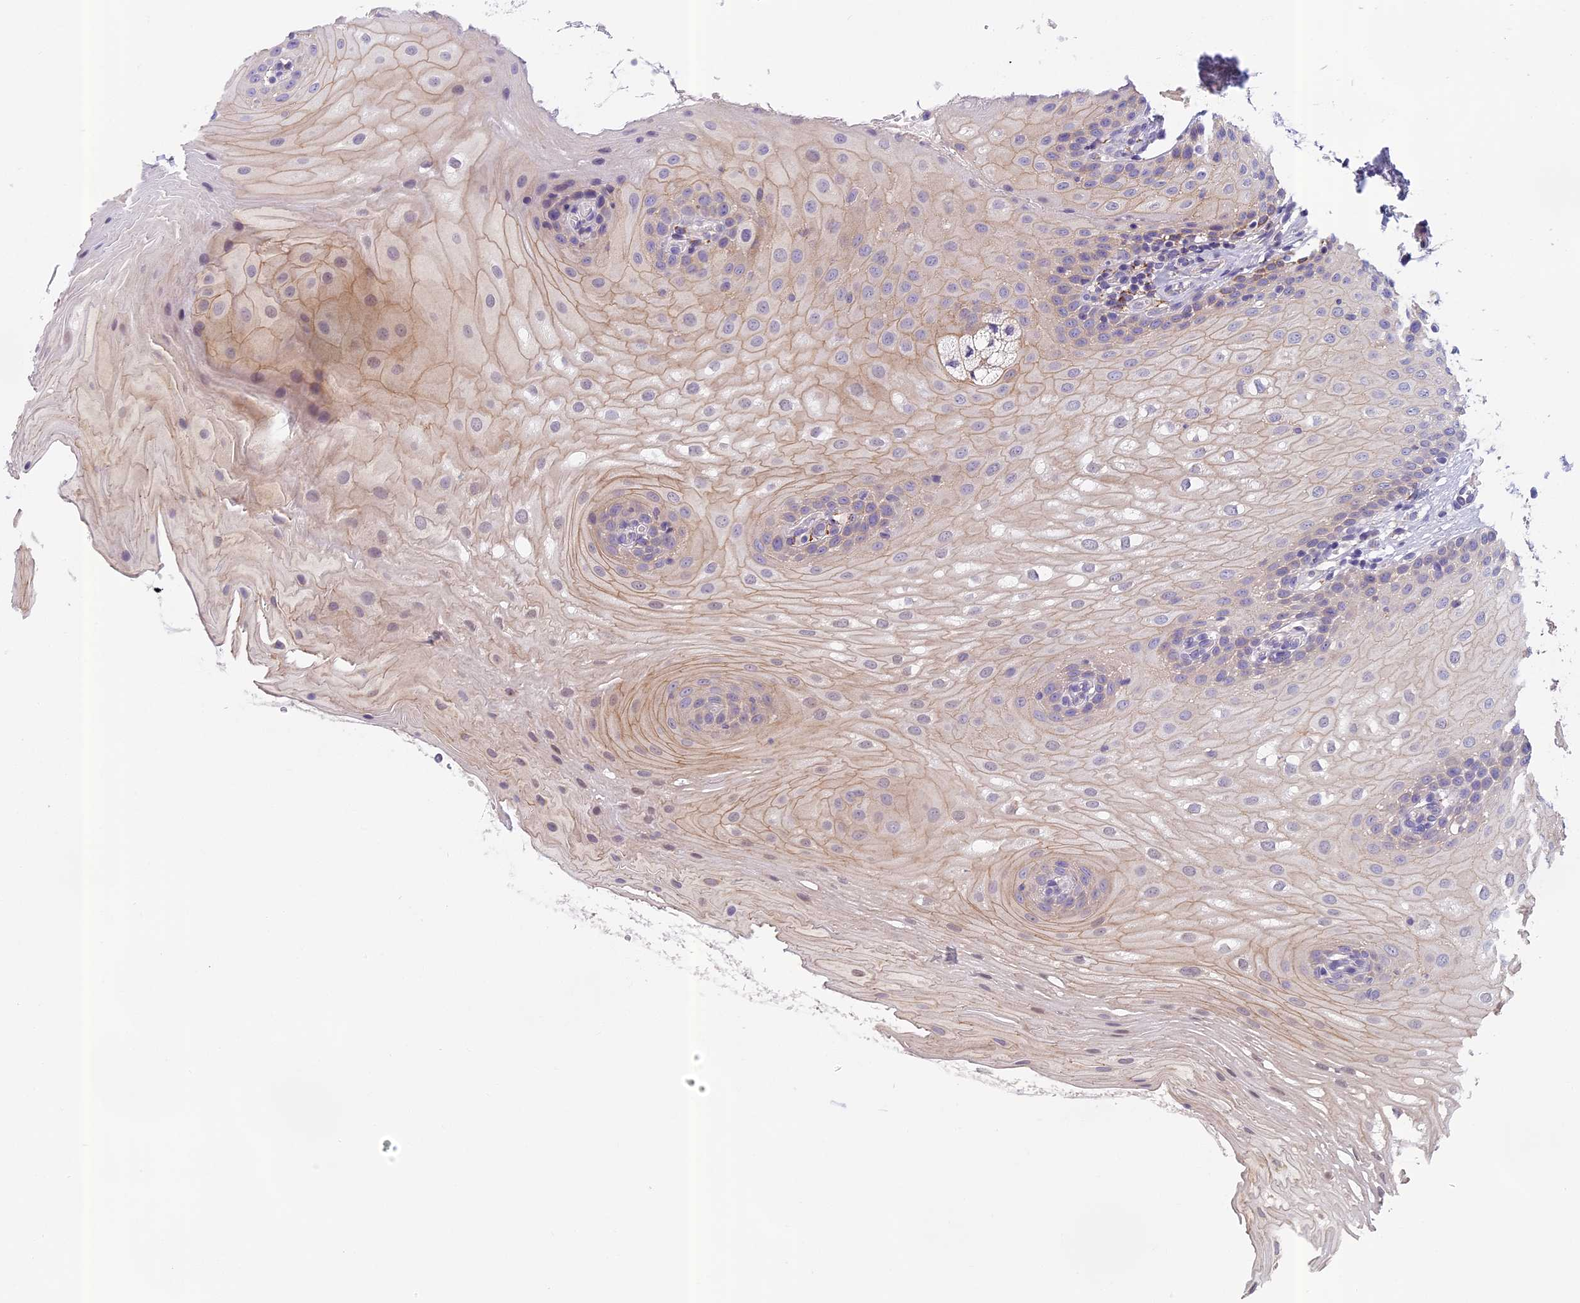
{"staining": {"intensity": "moderate", "quantity": "25%-75%", "location": "cytoplasmic/membranous"}, "tissue": "oral mucosa", "cell_type": "Squamous epithelial cells", "image_type": "normal", "snomed": [{"axis": "morphology", "description": "Normal tissue, NOS"}, {"axis": "topography", "description": "Oral tissue"}], "caption": "Immunohistochemical staining of normal human oral mucosa displays medium levels of moderate cytoplasmic/membranous expression in about 25%-75% of squamous epithelial cells.", "gene": "SEMA7A", "patient": {"sex": "female", "age": 54}}